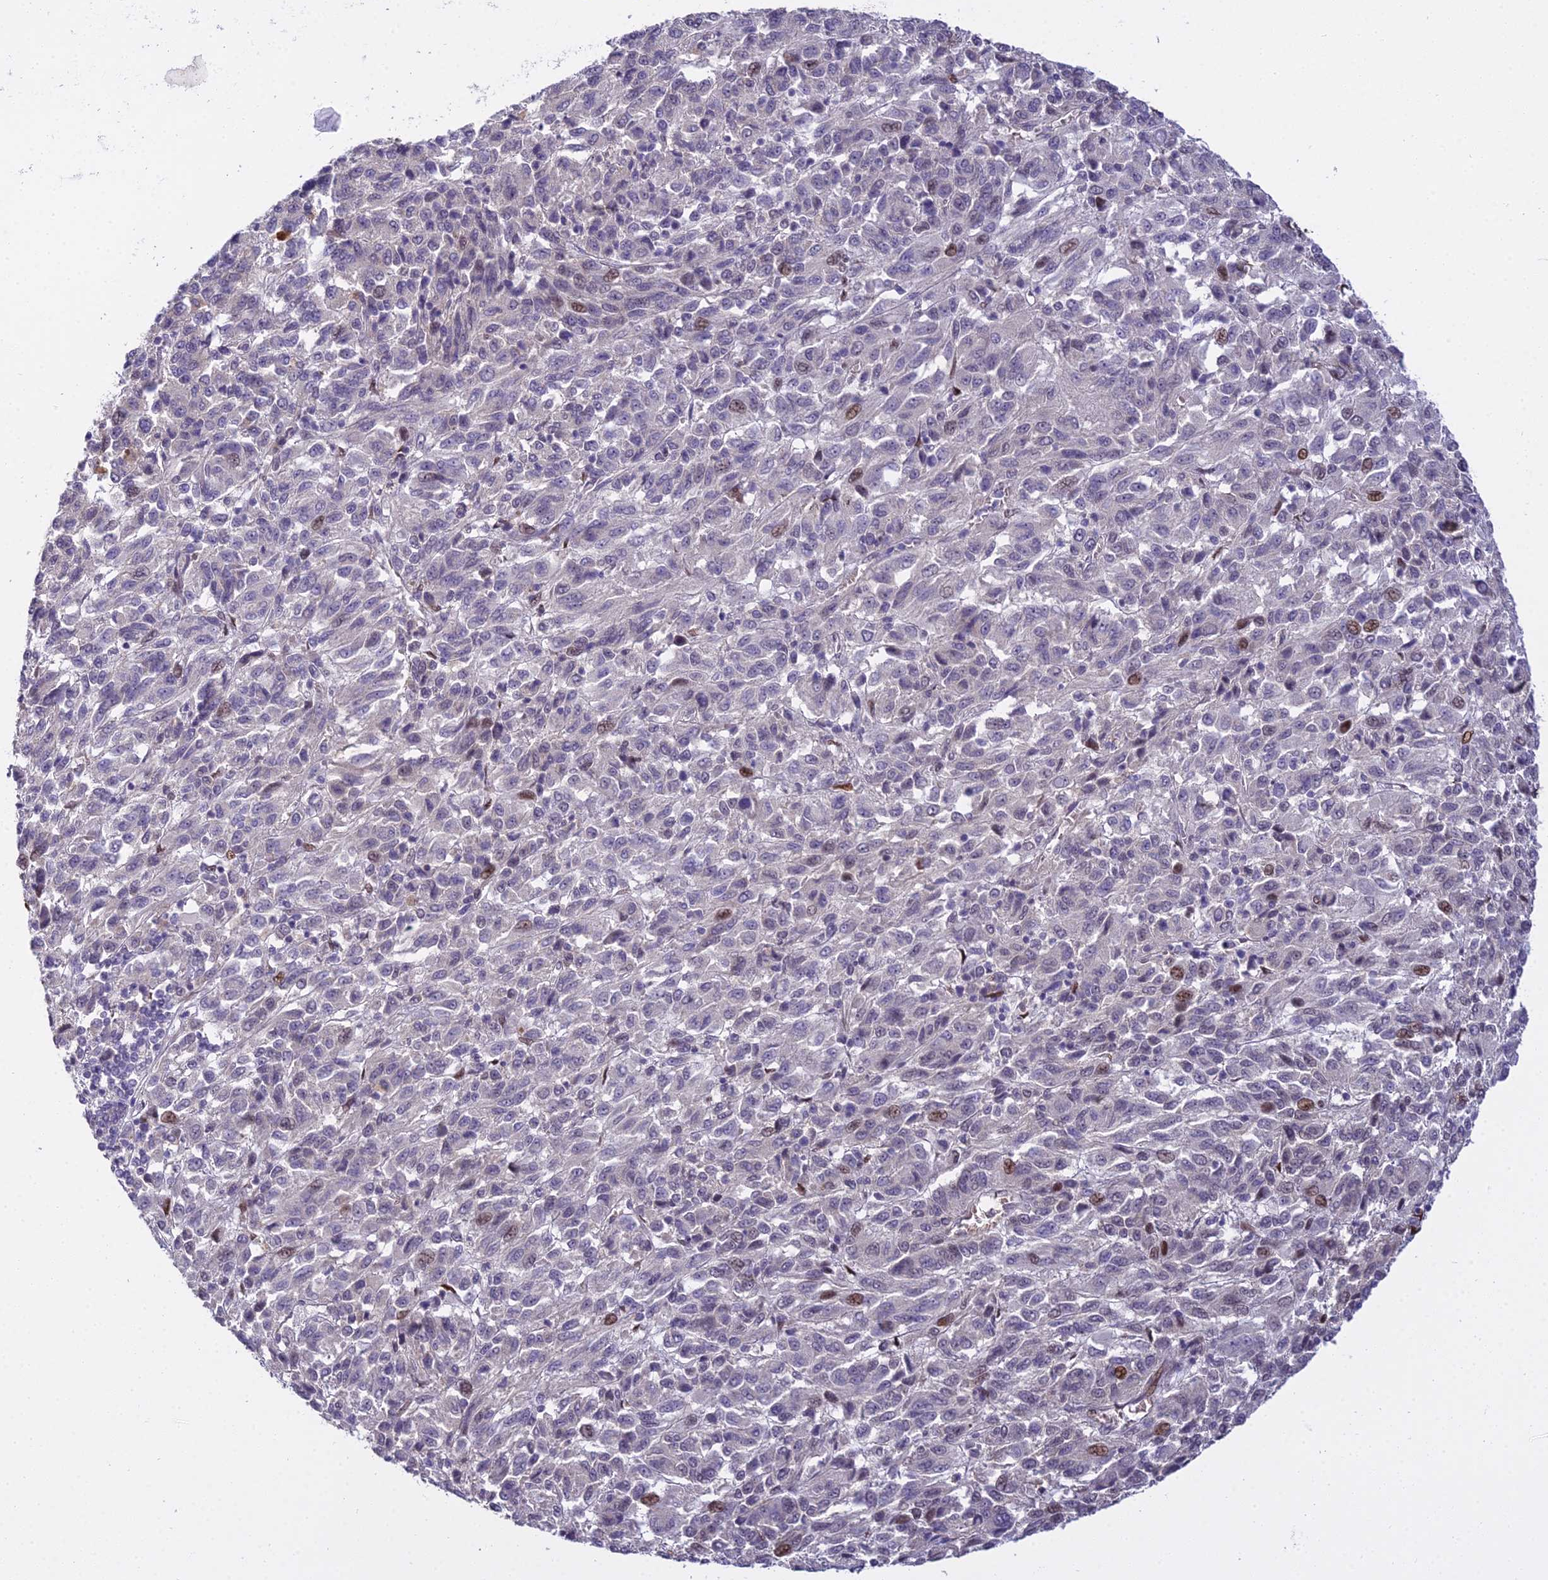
{"staining": {"intensity": "negative", "quantity": "none", "location": "none"}, "tissue": "melanoma", "cell_type": "Tumor cells", "image_type": "cancer", "snomed": [{"axis": "morphology", "description": "Malignant melanoma, Metastatic site"}, {"axis": "topography", "description": "Lung"}], "caption": "Immunohistochemistry micrograph of neoplastic tissue: human malignant melanoma (metastatic site) stained with DAB demonstrates no significant protein staining in tumor cells.", "gene": "ZNF707", "patient": {"sex": "male", "age": 64}}